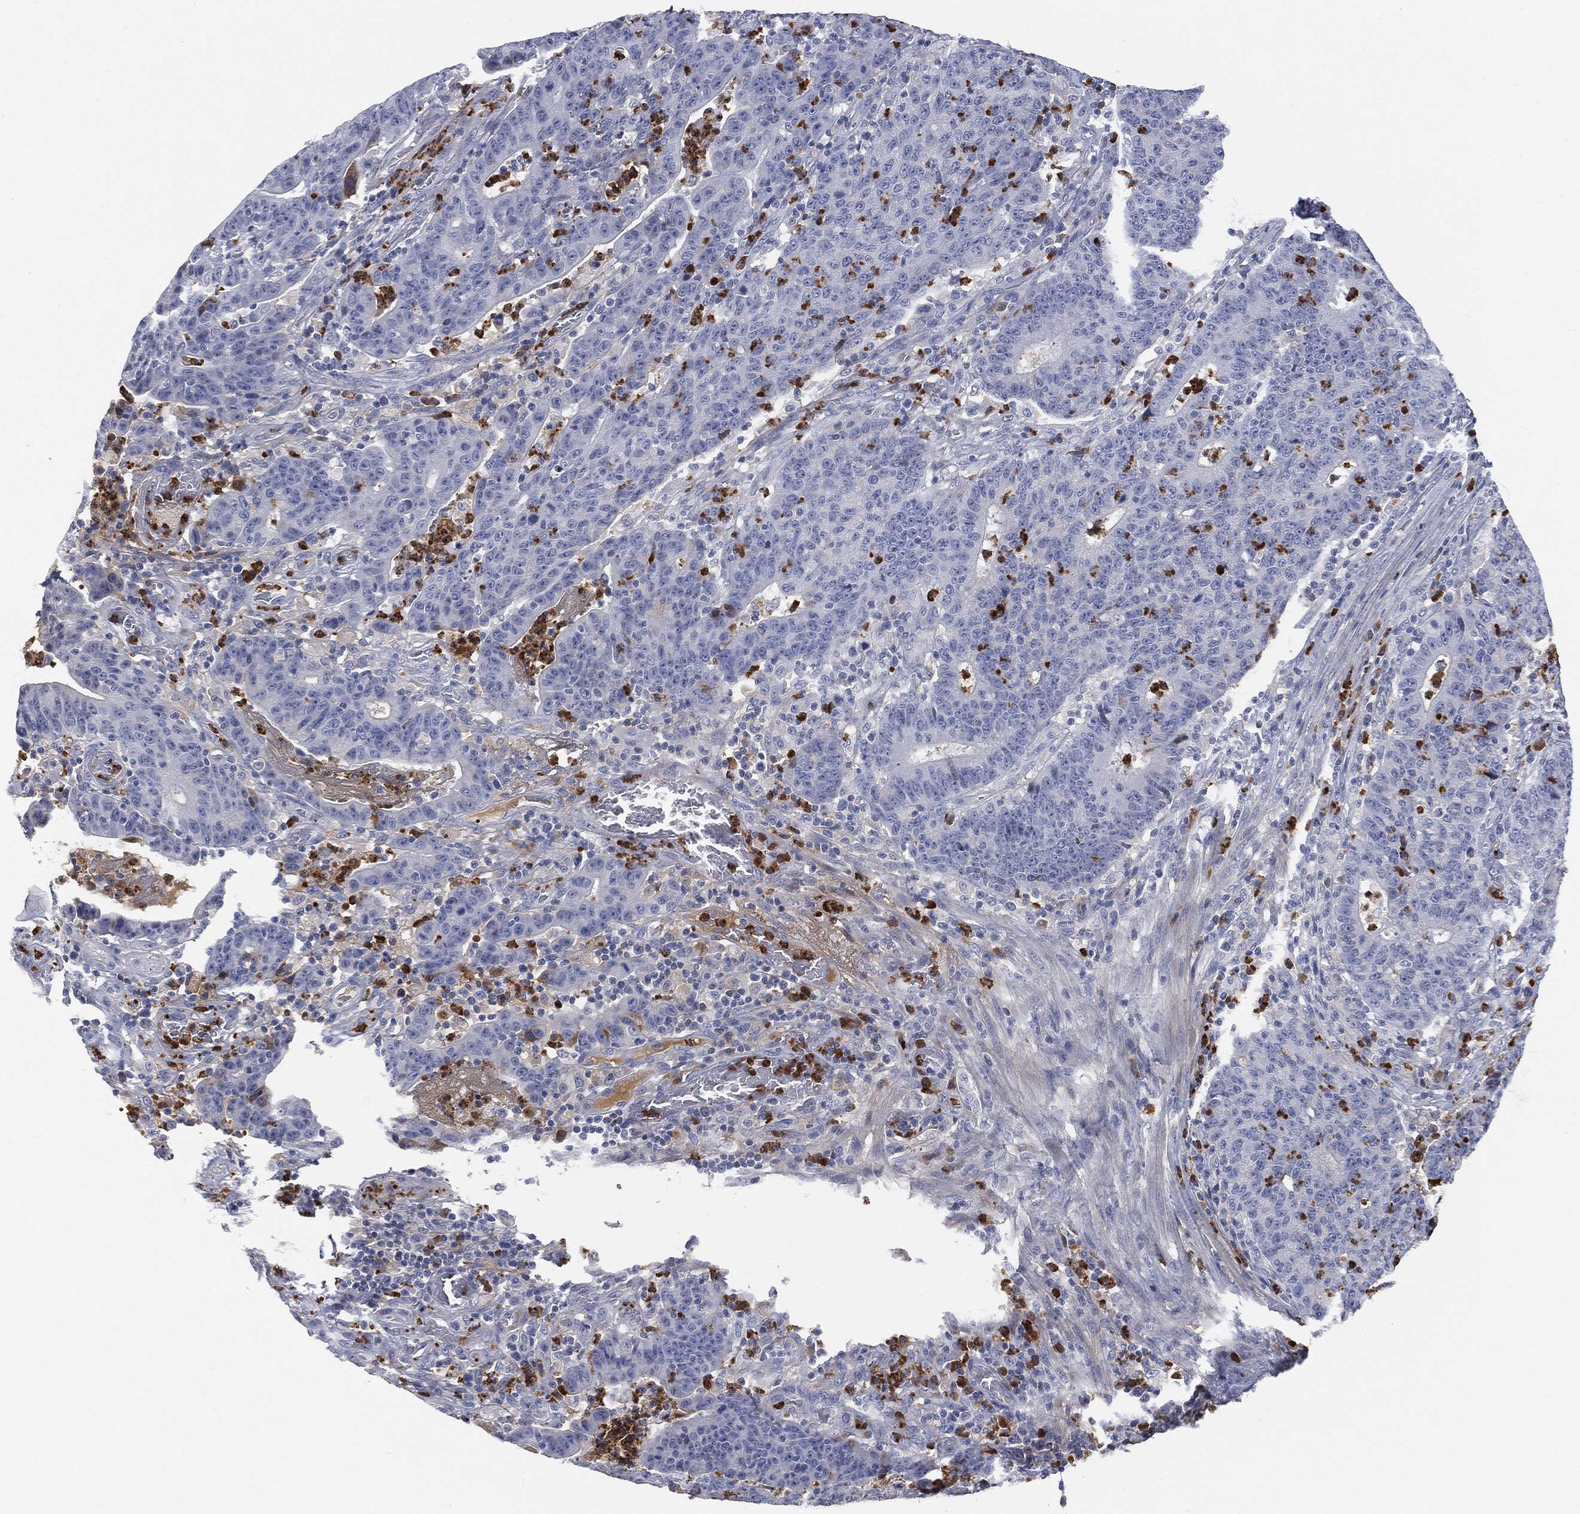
{"staining": {"intensity": "negative", "quantity": "none", "location": "none"}, "tissue": "colorectal cancer", "cell_type": "Tumor cells", "image_type": "cancer", "snomed": [{"axis": "morphology", "description": "Adenocarcinoma, NOS"}, {"axis": "topography", "description": "Colon"}], "caption": "DAB immunohistochemical staining of adenocarcinoma (colorectal) displays no significant staining in tumor cells.", "gene": "BTK", "patient": {"sex": "female", "age": 75}}